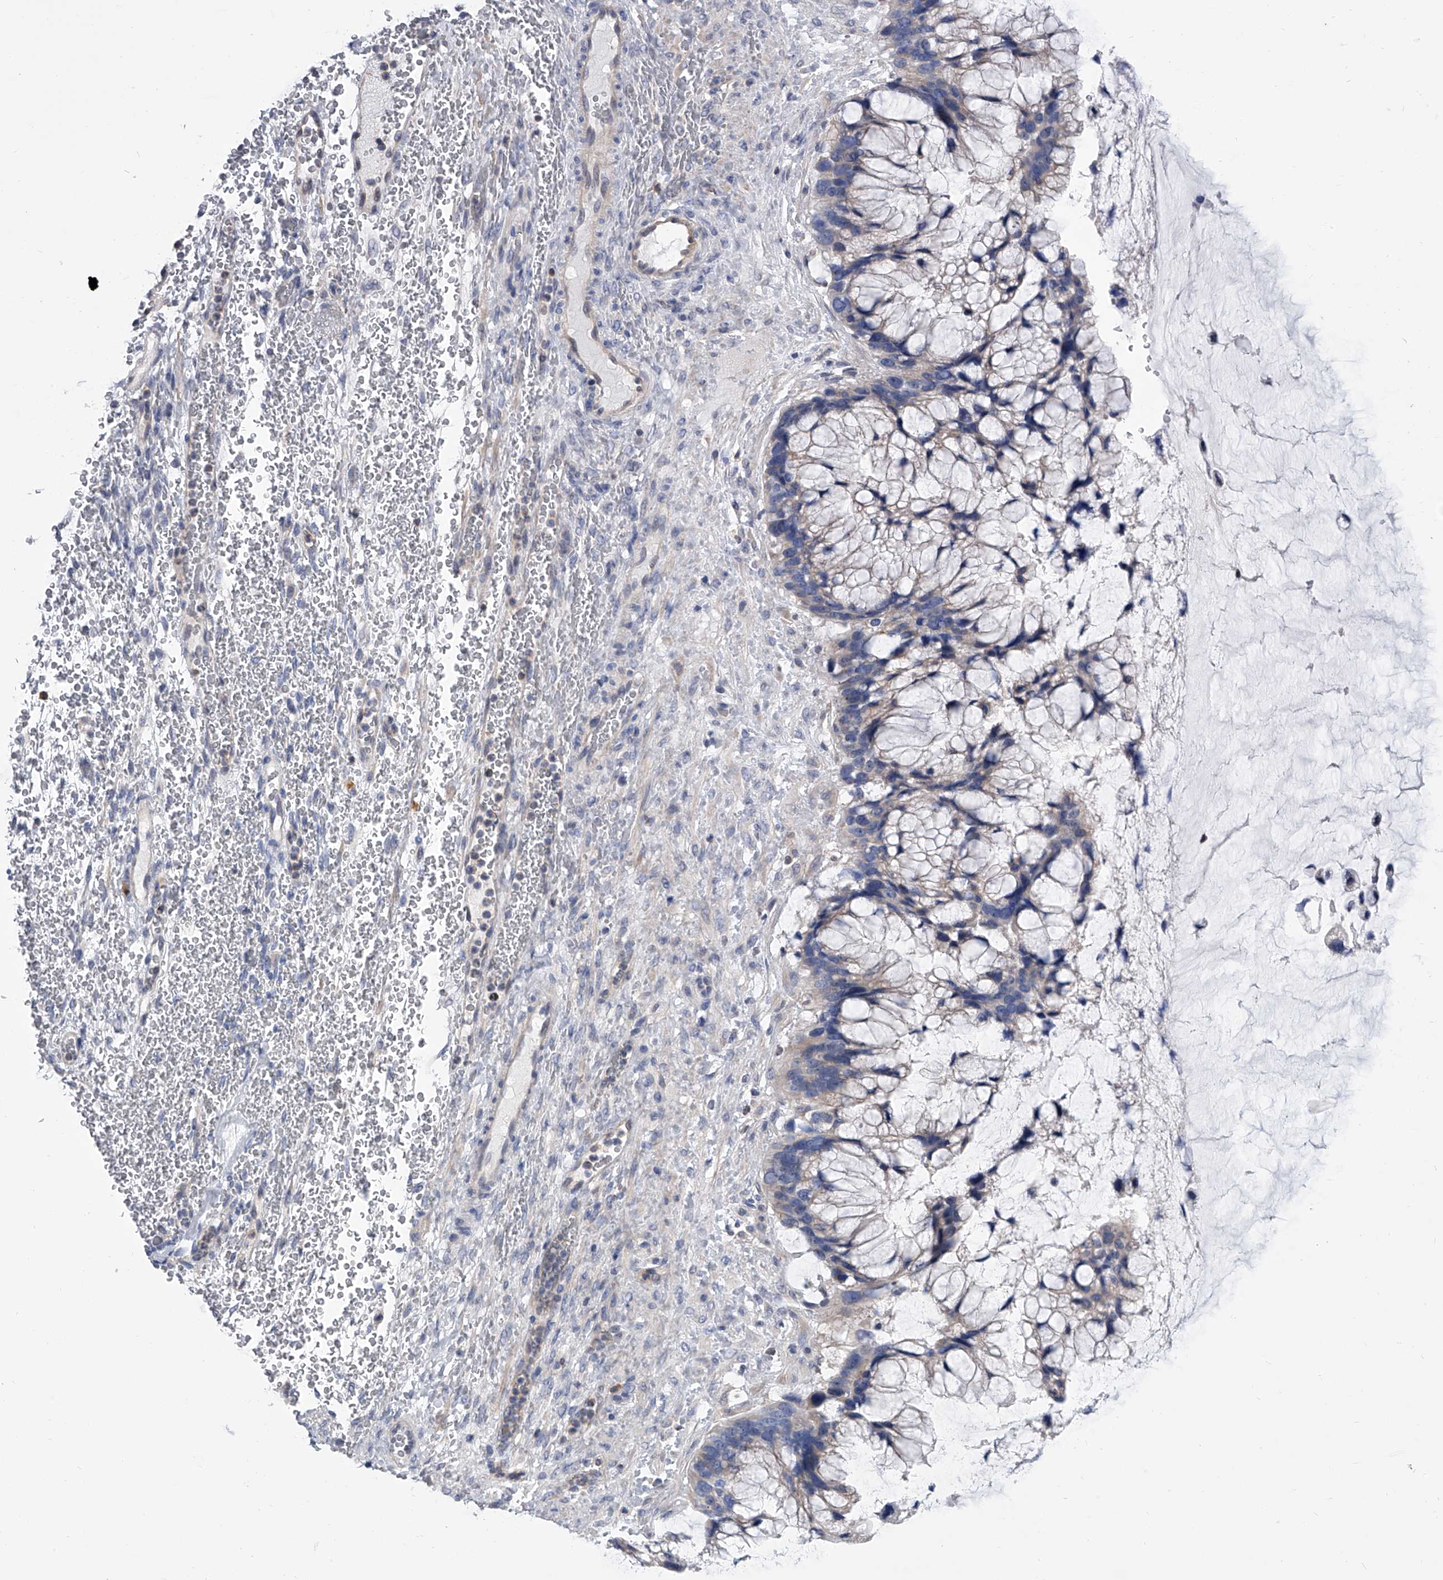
{"staining": {"intensity": "negative", "quantity": "none", "location": "none"}, "tissue": "ovarian cancer", "cell_type": "Tumor cells", "image_type": "cancer", "snomed": [{"axis": "morphology", "description": "Cystadenocarcinoma, mucinous, NOS"}, {"axis": "topography", "description": "Ovary"}], "caption": "IHC of ovarian cancer (mucinous cystadenocarcinoma) reveals no staining in tumor cells.", "gene": "SERPINB9", "patient": {"sex": "female", "age": 37}}